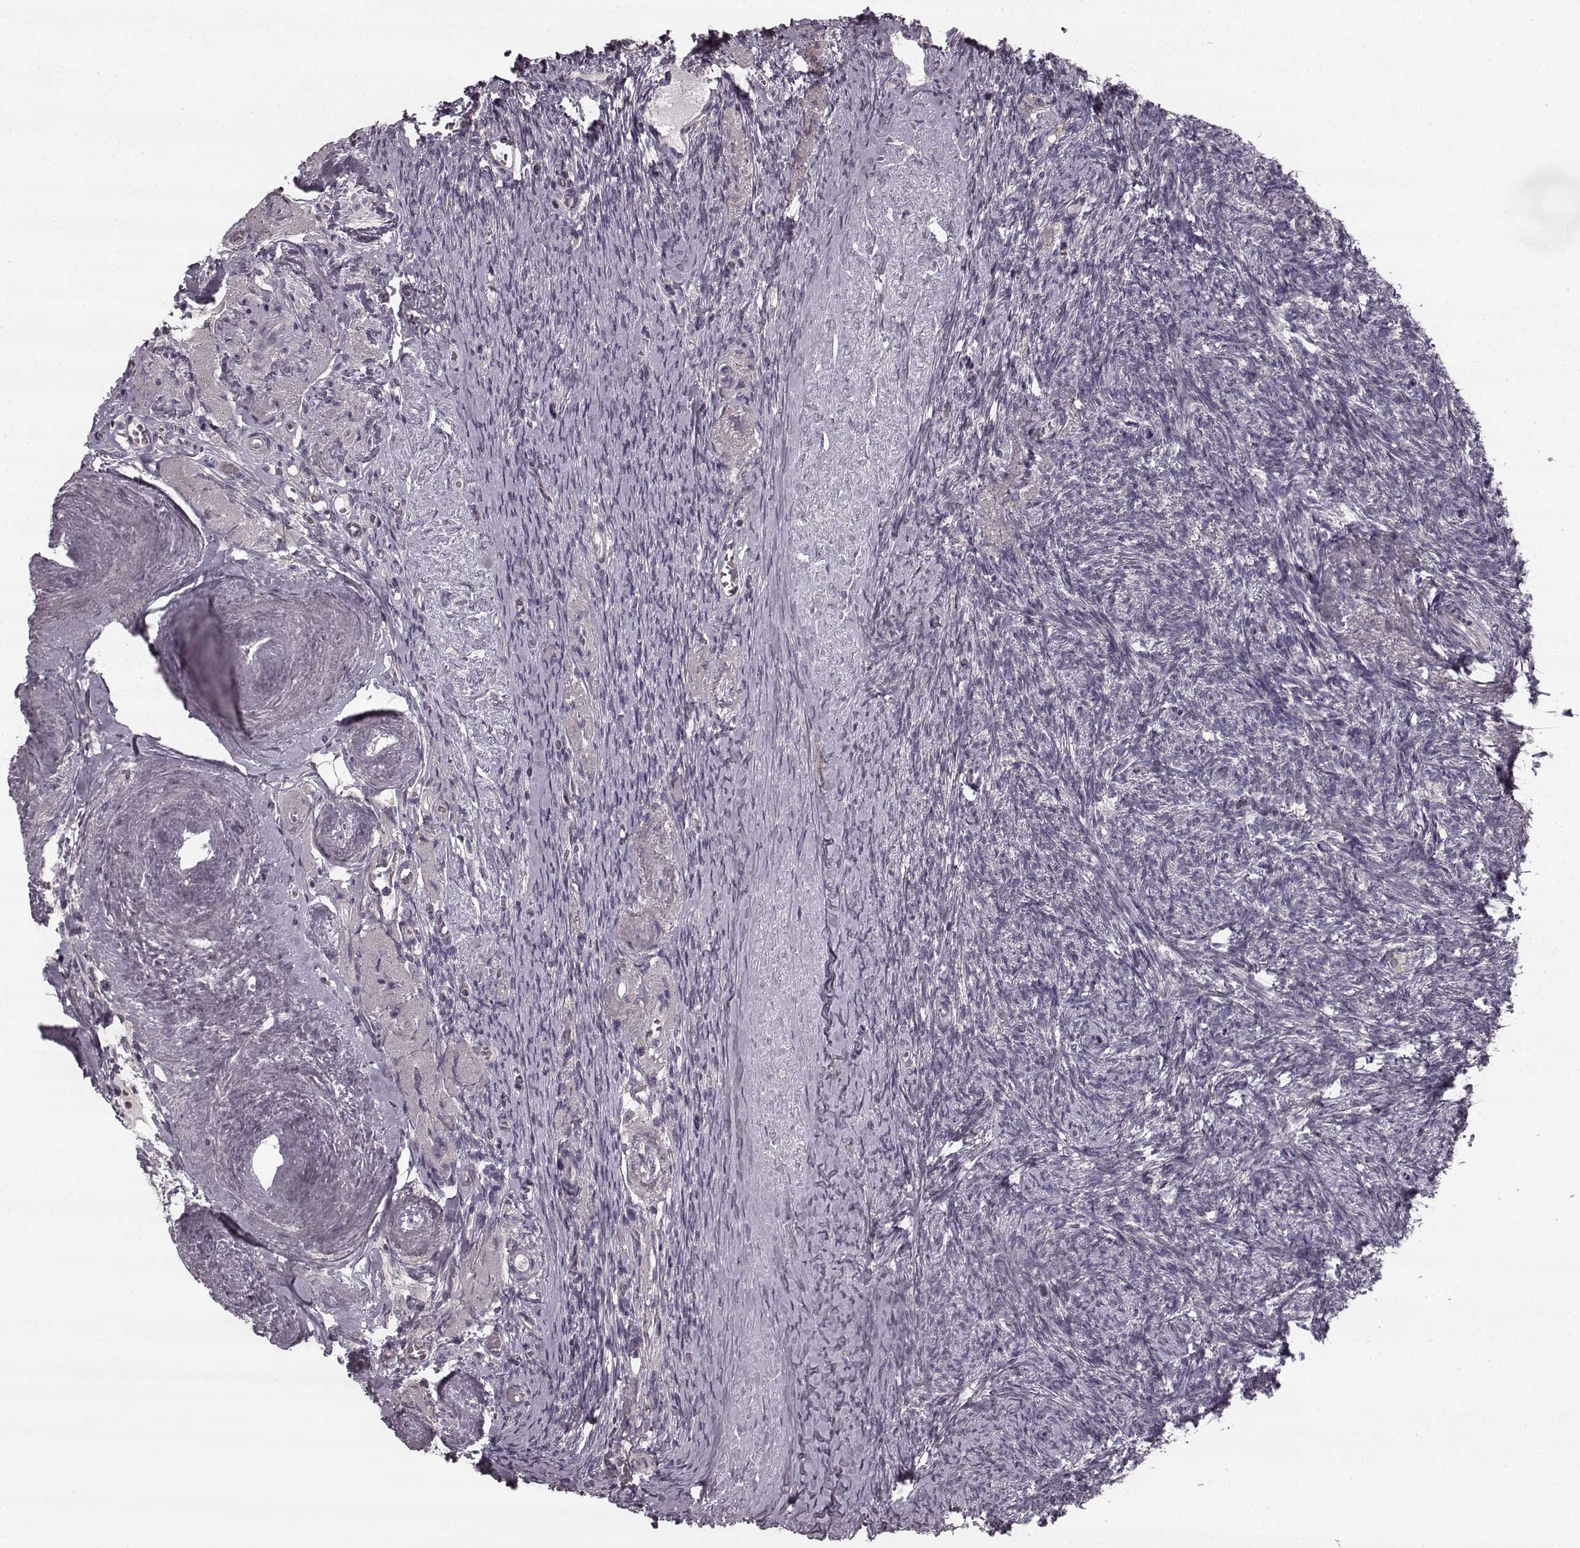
{"staining": {"intensity": "weak", "quantity": ">75%", "location": "cytoplasmic/membranous"}, "tissue": "ovary", "cell_type": "Follicle cells", "image_type": "normal", "snomed": [{"axis": "morphology", "description": "Normal tissue, NOS"}, {"axis": "topography", "description": "Ovary"}], "caption": "Immunohistochemical staining of benign ovary demonstrates low levels of weak cytoplasmic/membranous positivity in approximately >75% of follicle cells. The staining was performed using DAB (3,3'-diaminobenzidine) to visualize the protein expression in brown, while the nuclei were stained in blue with hematoxylin (Magnification: 20x).", "gene": "HMMR", "patient": {"sex": "female", "age": 72}}